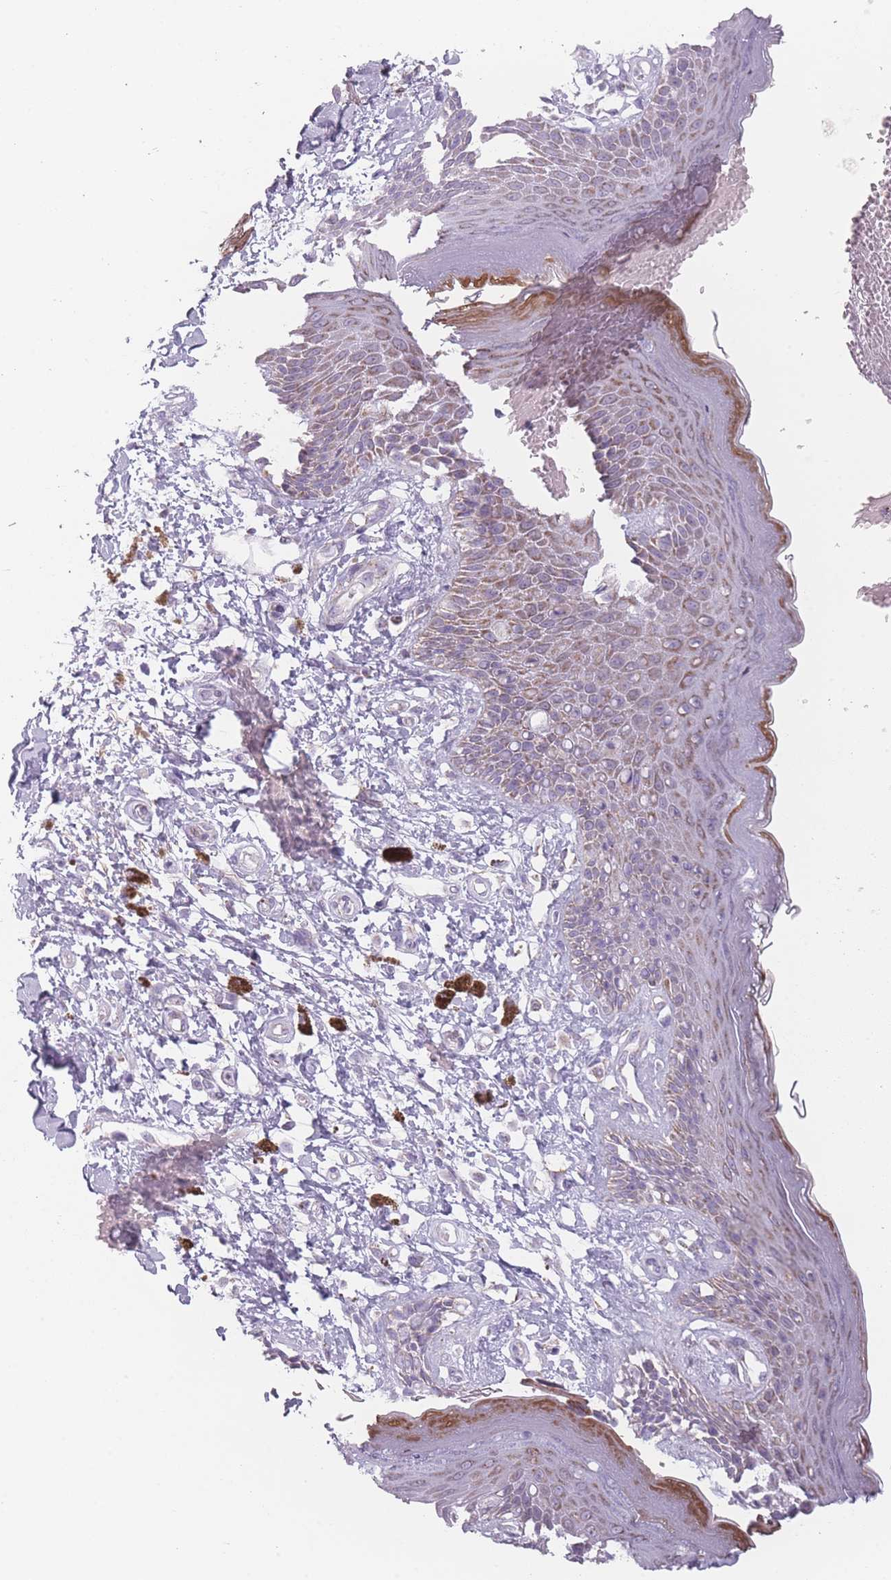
{"staining": {"intensity": "moderate", "quantity": ">75%", "location": "cytoplasmic/membranous"}, "tissue": "skin", "cell_type": "Epidermal cells", "image_type": "normal", "snomed": [{"axis": "morphology", "description": "Normal tissue, NOS"}, {"axis": "topography", "description": "Anal"}], "caption": "Immunohistochemistry of unremarkable human skin displays medium levels of moderate cytoplasmic/membranous positivity in about >75% of epidermal cells. The staining was performed using DAB, with brown indicating positive protein expression. Nuclei are stained blue with hematoxylin.", "gene": "DCHS1", "patient": {"sex": "female", "age": 78}}